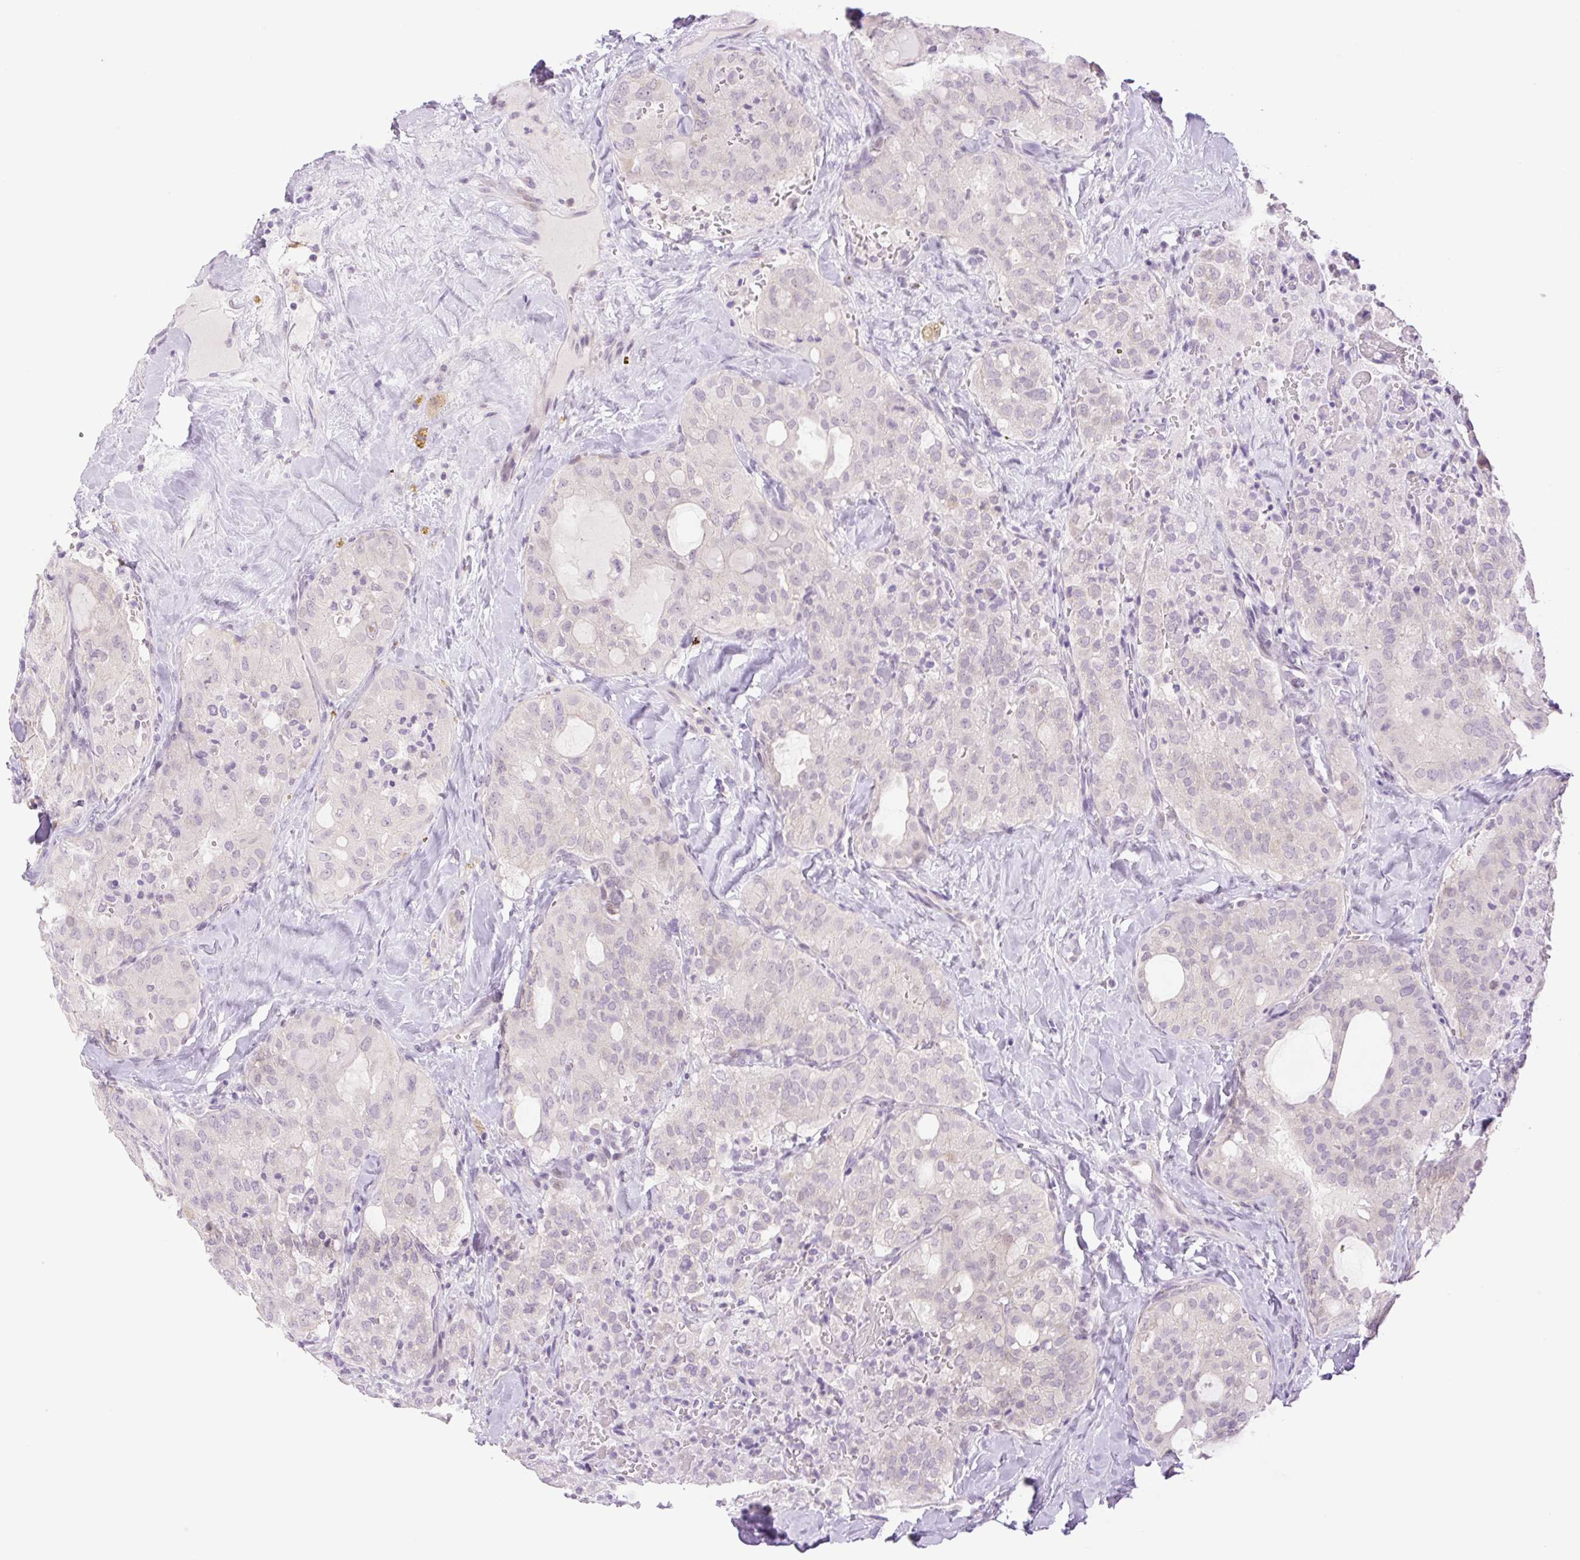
{"staining": {"intensity": "negative", "quantity": "none", "location": "none"}, "tissue": "thyroid cancer", "cell_type": "Tumor cells", "image_type": "cancer", "snomed": [{"axis": "morphology", "description": "Follicular adenoma carcinoma, NOS"}, {"axis": "topography", "description": "Thyroid gland"}], "caption": "This is an IHC photomicrograph of thyroid cancer. There is no positivity in tumor cells.", "gene": "SPRYD4", "patient": {"sex": "male", "age": 75}}